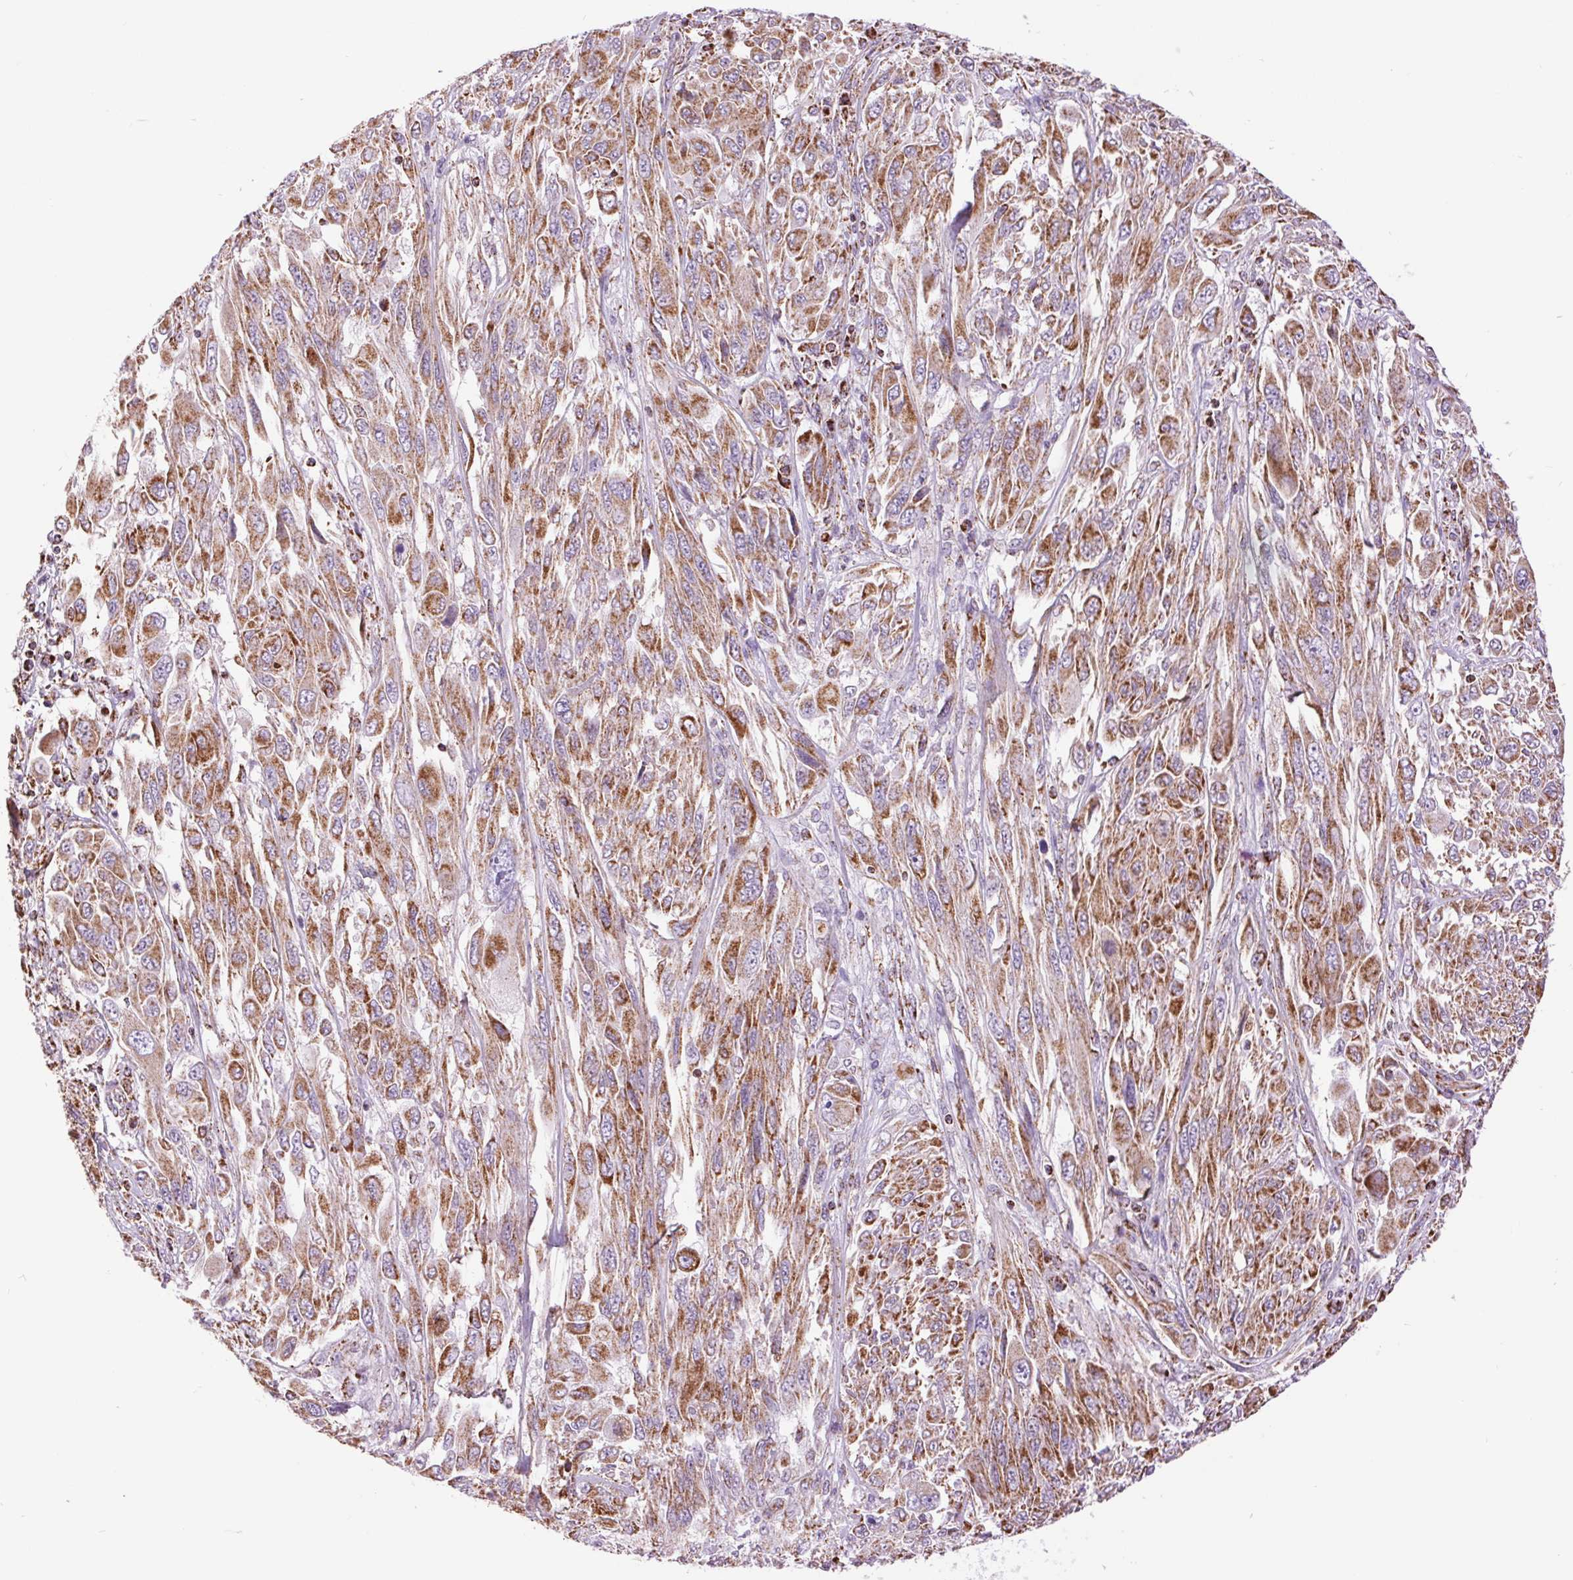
{"staining": {"intensity": "moderate", "quantity": ">75%", "location": "cytoplasmic/membranous"}, "tissue": "melanoma", "cell_type": "Tumor cells", "image_type": "cancer", "snomed": [{"axis": "morphology", "description": "Malignant melanoma, NOS"}, {"axis": "topography", "description": "Skin"}], "caption": "Immunohistochemical staining of human melanoma demonstrates medium levels of moderate cytoplasmic/membranous protein positivity in about >75% of tumor cells. (Stains: DAB (3,3'-diaminobenzidine) in brown, nuclei in blue, Microscopy: brightfield microscopy at high magnification).", "gene": "ATP5PB", "patient": {"sex": "female", "age": 91}}